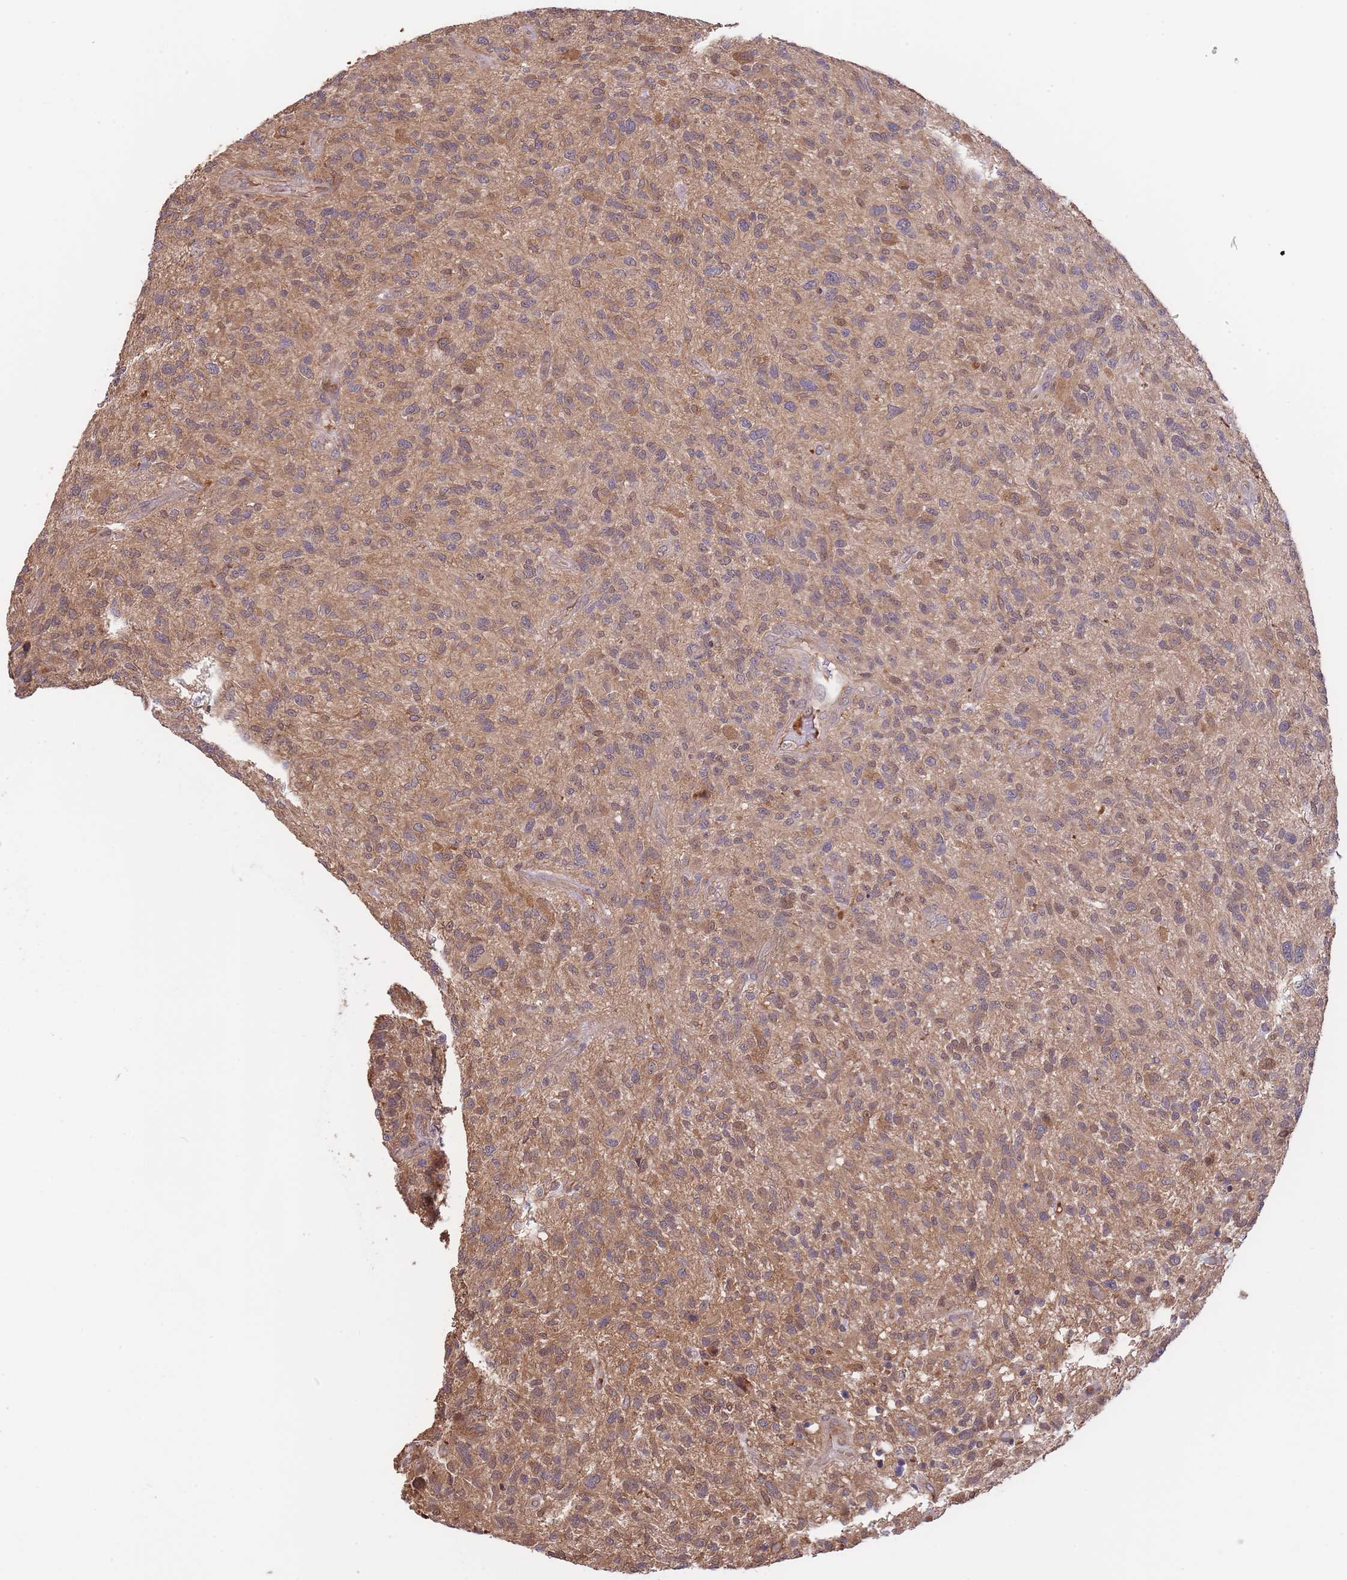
{"staining": {"intensity": "moderate", "quantity": ">75%", "location": "cytoplasmic/membranous"}, "tissue": "glioma", "cell_type": "Tumor cells", "image_type": "cancer", "snomed": [{"axis": "morphology", "description": "Glioma, malignant, High grade"}, {"axis": "topography", "description": "Brain"}], "caption": "This is an image of immunohistochemistry staining of high-grade glioma (malignant), which shows moderate staining in the cytoplasmic/membranous of tumor cells.", "gene": "ZNF304", "patient": {"sex": "male", "age": 47}}